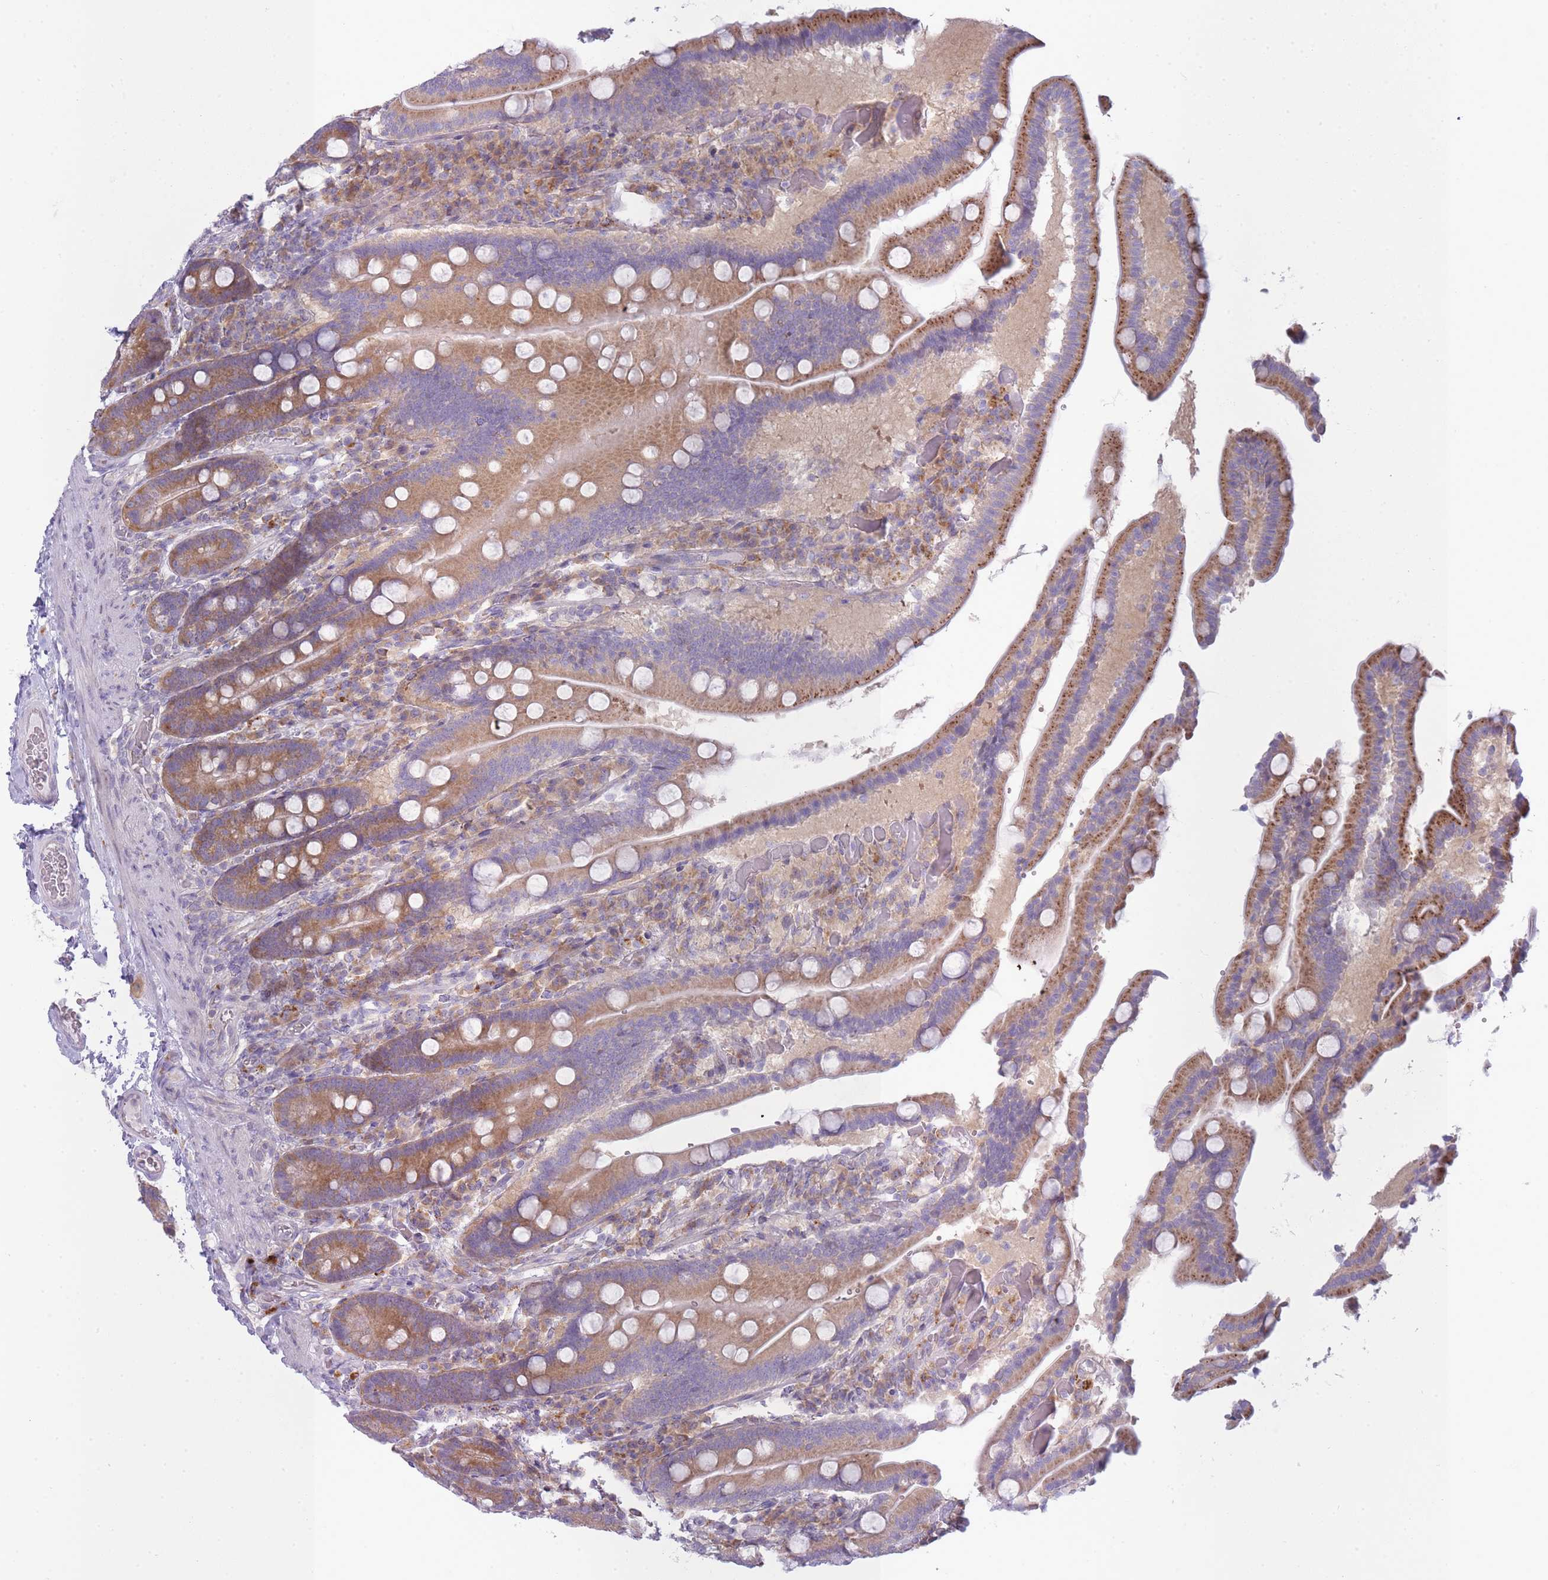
{"staining": {"intensity": "moderate", "quantity": ">75%", "location": "cytoplasmic/membranous"}, "tissue": "duodenum", "cell_type": "Glandular cells", "image_type": "normal", "snomed": [{"axis": "morphology", "description": "Normal tissue, NOS"}, {"axis": "topography", "description": "Duodenum"}], "caption": "Immunohistochemical staining of benign human duodenum displays >75% levels of moderate cytoplasmic/membranous protein expression in about >75% of glandular cells. Using DAB (brown) and hematoxylin (blue) stains, captured at high magnification using brightfield microscopy.", "gene": "OR5L1", "patient": {"sex": "female", "age": 62}}